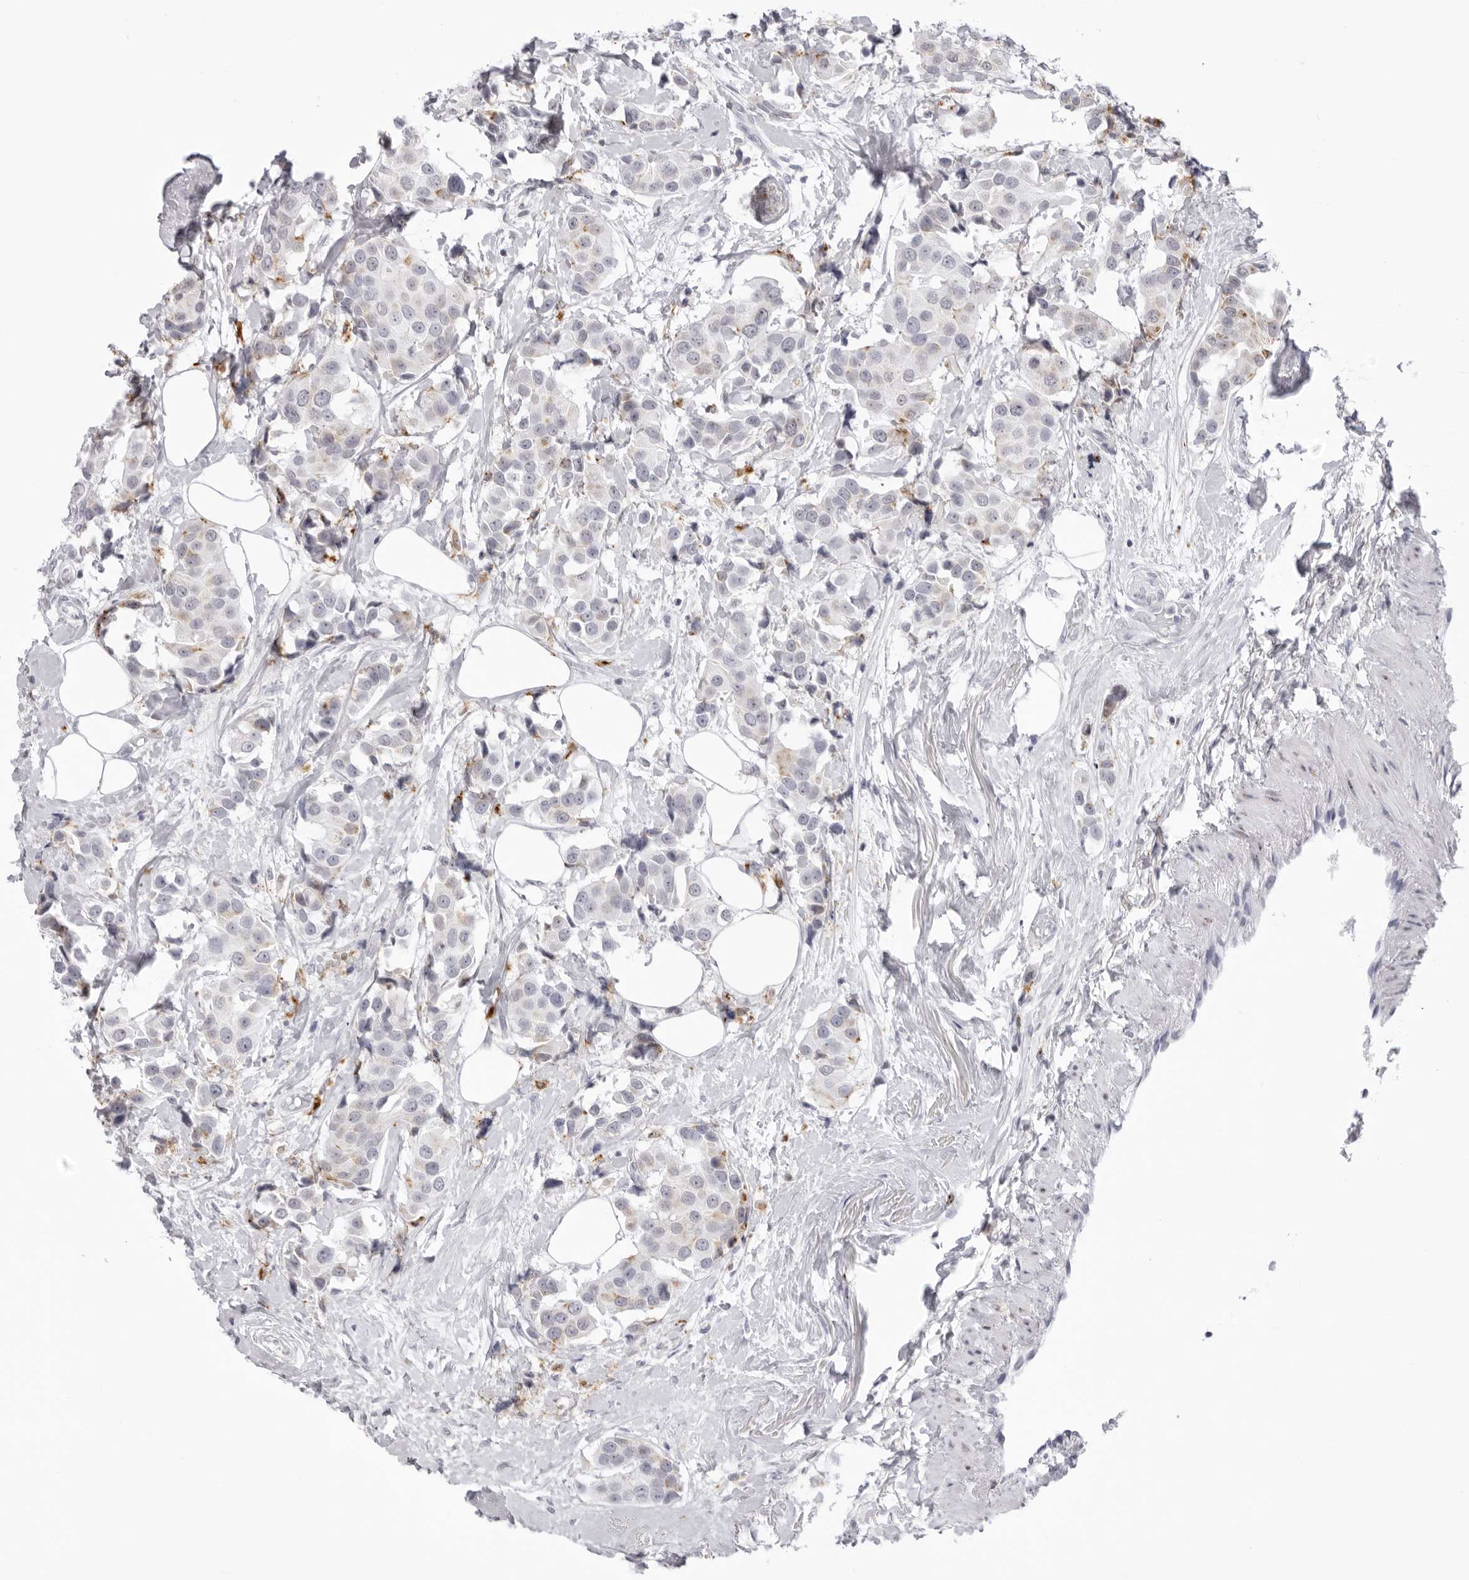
{"staining": {"intensity": "moderate", "quantity": "<25%", "location": "cytoplasmic/membranous"}, "tissue": "breast cancer", "cell_type": "Tumor cells", "image_type": "cancer", "snomed": [{"axis": "morphology", "description": "Normal tissue, NOS"}, {"axis": "morphology", "description": "Duct carcinoma"}, {"axis": "topography", "description": "Breast"}], "caption": "Immunohistochemistry (IHC) of breast cancer displays low levels of moderate cytoplasmic/membranous expression in about <25% of tumor cells.", "gene": "IL25", "patient": {"sex": "female", "age": 39}}